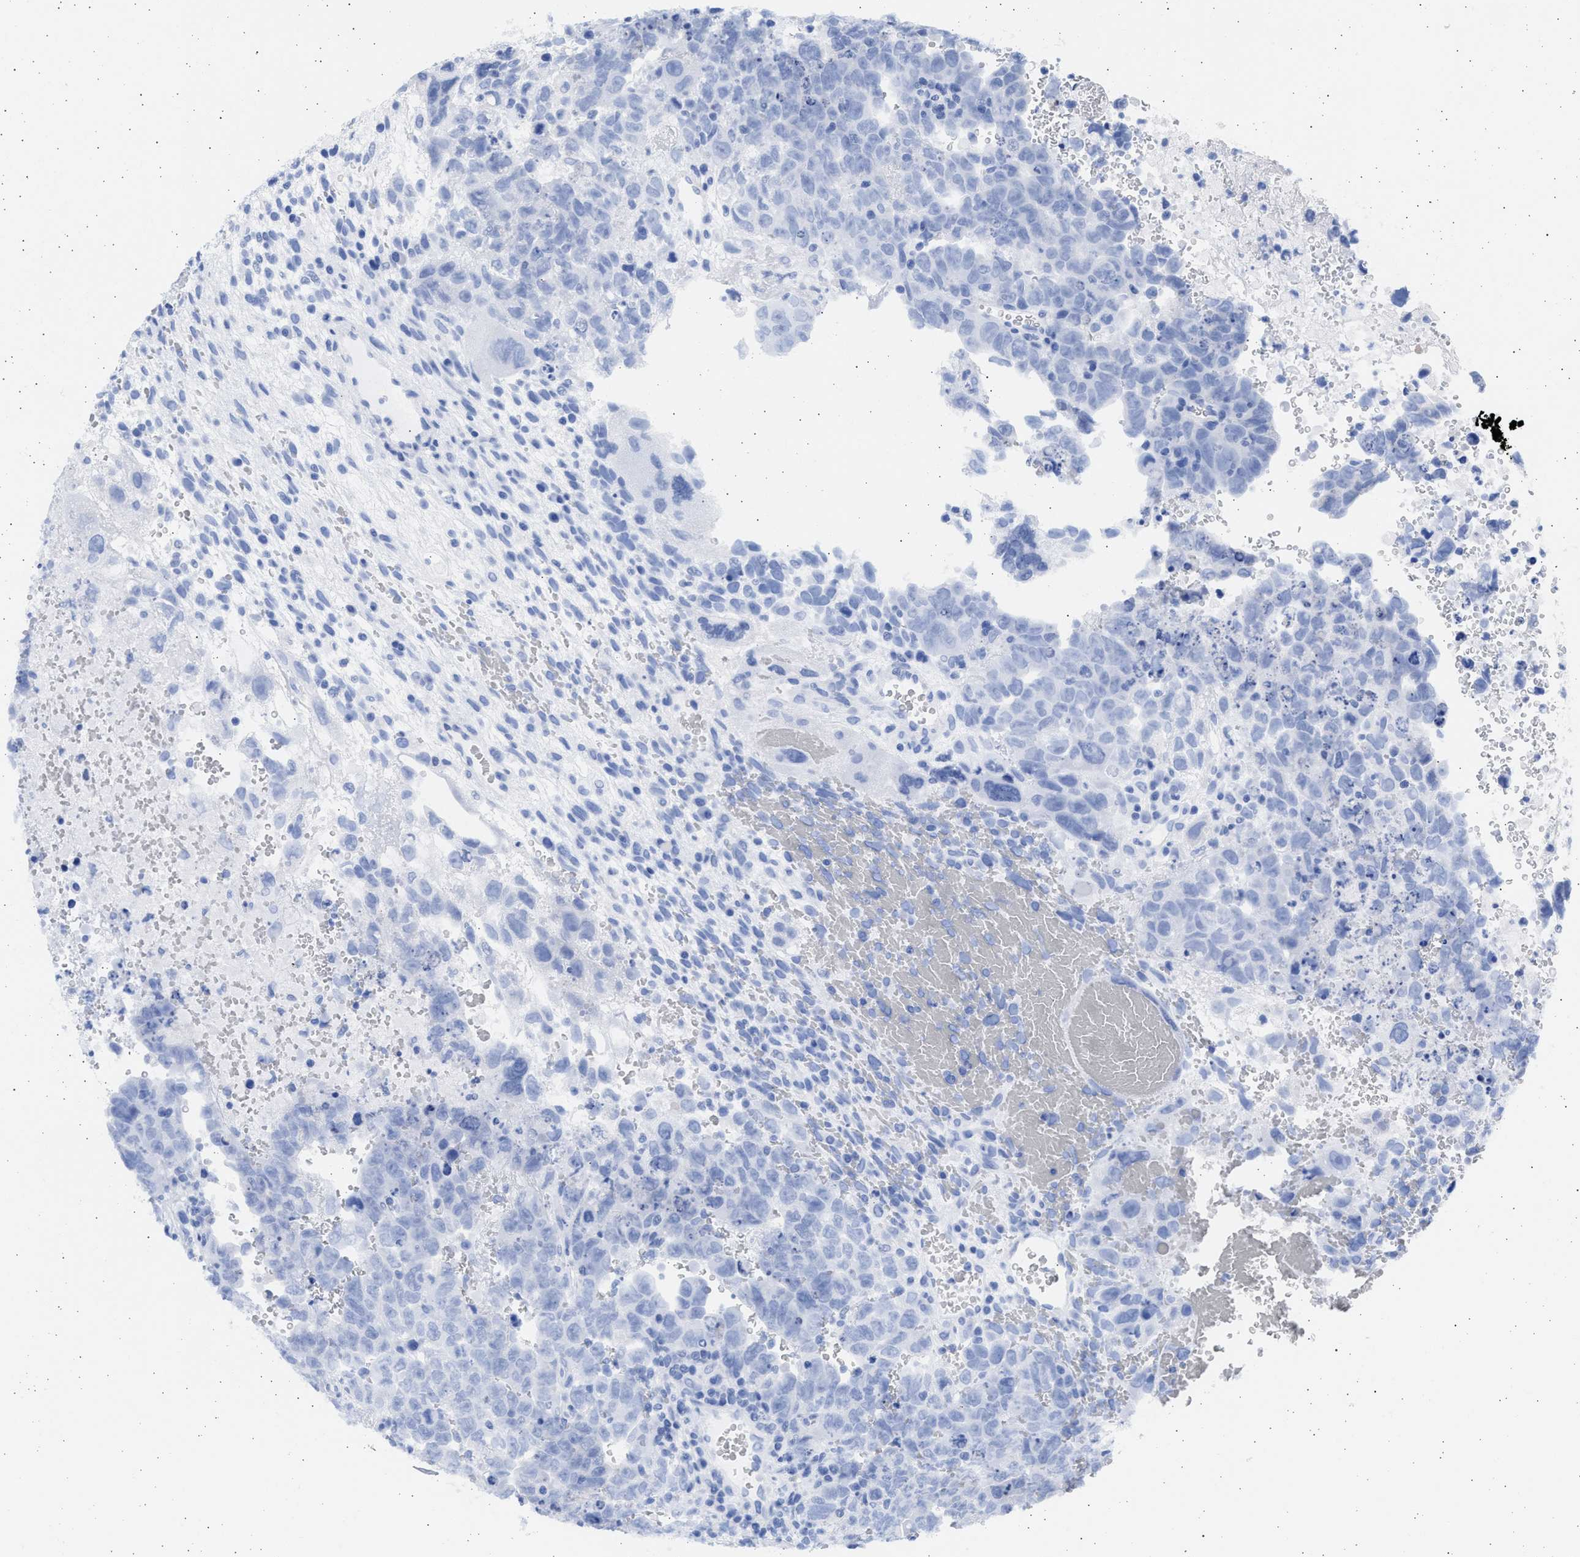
{"staining": {"intensity": "negative", "quantity": "none", "location": "none"}, "tissue": "testis cancer", "cell_type": "Tumor cells", "image_type": "cancer", "snomed": [{"axis": "morphology", "description": "Carcinoma, Embryonal, NOS"}, {"axis": "topography", "description": "Testis"}], "caption": "Tumor cells are negative for protein expression in human embryonal carcinoma (testis).", "gene": "ALDOC", "patient": {"sex": "male", "age": 28}}